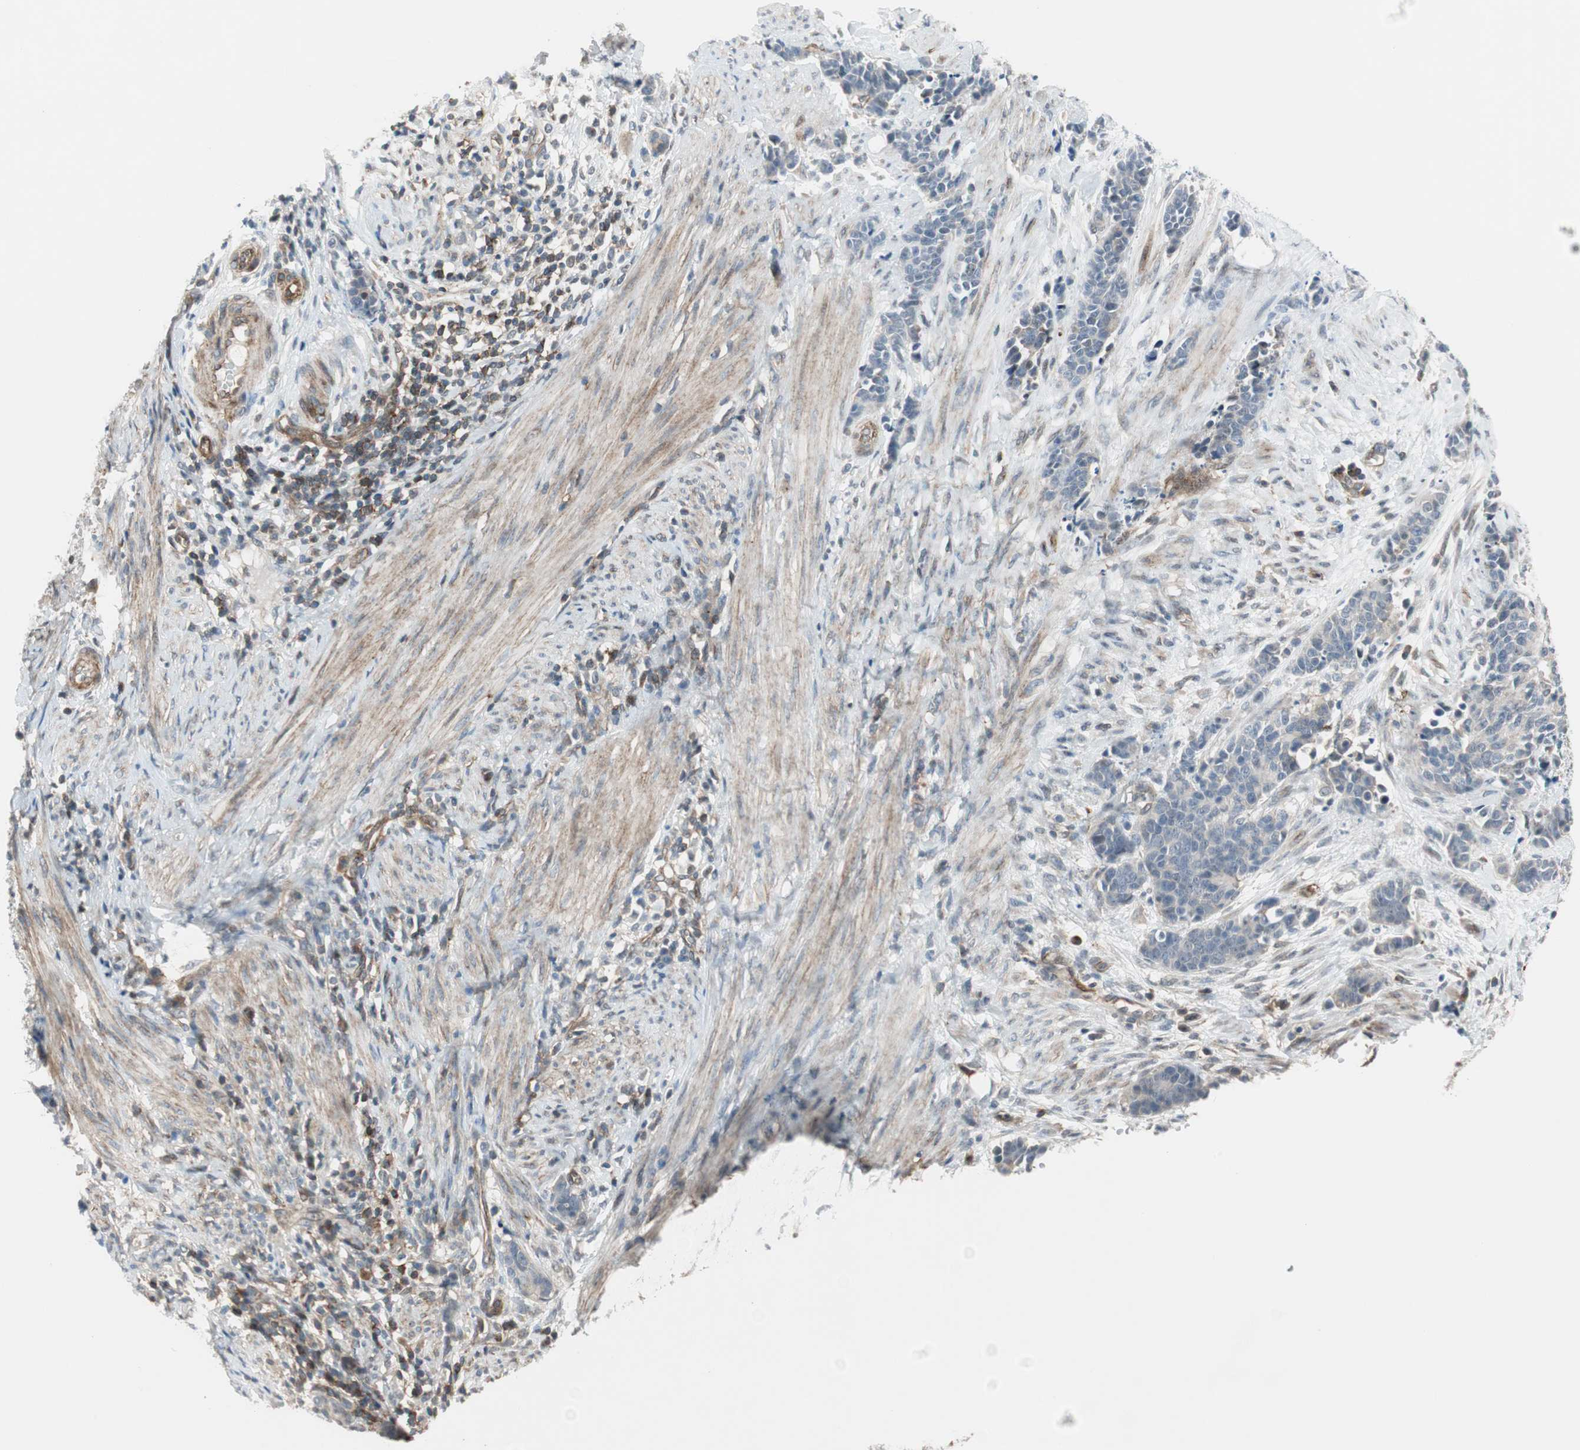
{"staining": {"intensity": "negative", "quantity": "none", "location": "none"}, "tissue": "cervical cancer", "cell_type": "Tumor cells", "image_type": "cancer", "snomed": [{"axis": "morphology", "description": "Squamous cell carcinoma, NOS"}, {"axis": "topography", "description": "Cervix"}], "caption": "This is an immunohistochemistry histopathology image of squamous cell carcinoma (cervical). There is no positivity in tumor cells.", "gene": "GRHL1", "patient": {"sex": "female", "age": 35}}